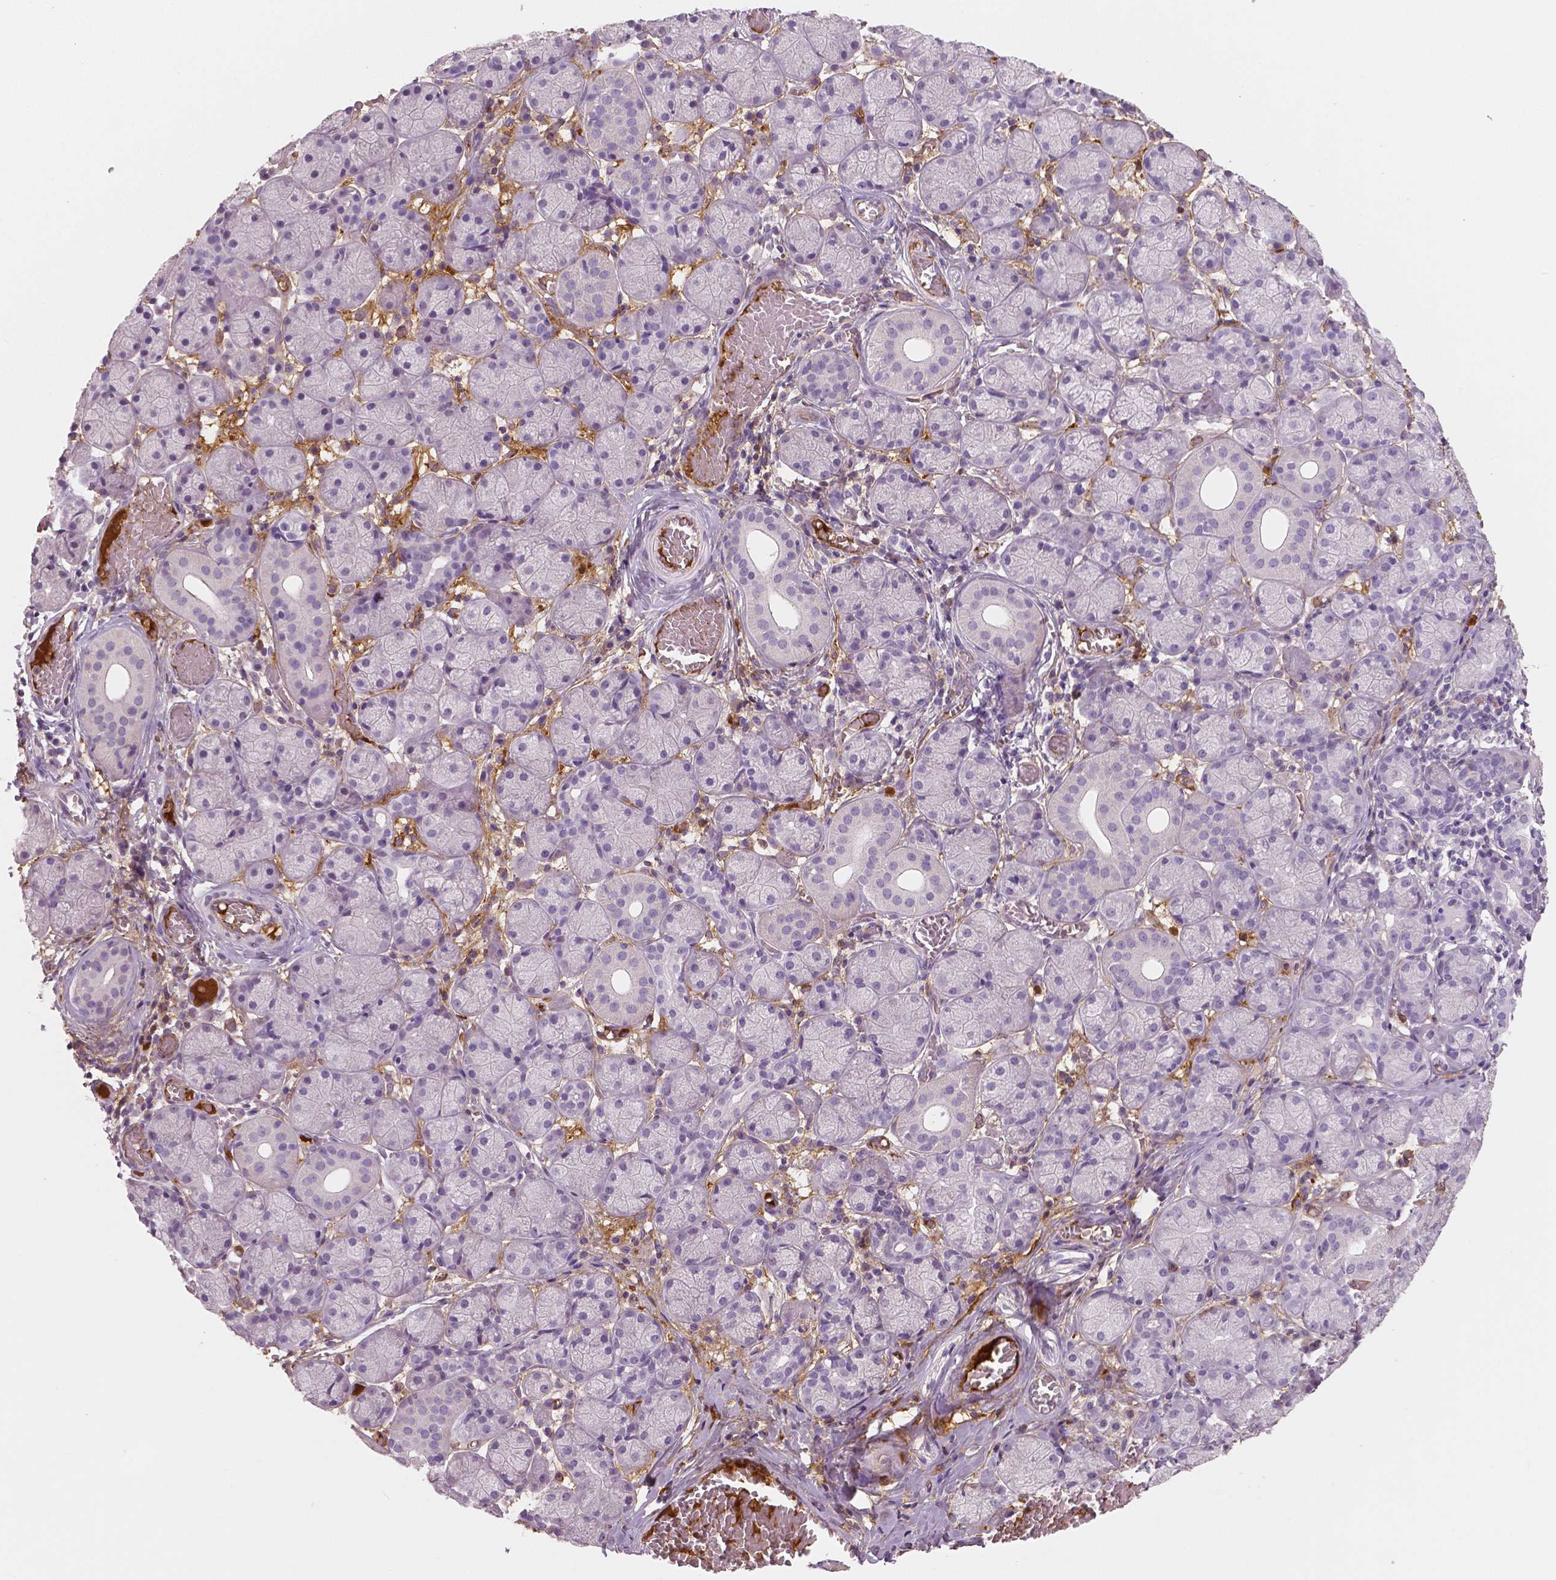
{"staining": {"intensity": "negative", "quantity": "none", "location": "none"}, "tissue": "salivary gland", "cell_type": "Glandular cells", "image_type": "normal", "snomed": [{"axis": "morphology", "description": "Normal tissue, NOS"}, {"axis": "topography", "description": "Salivary gland"}, {"axis": "topography", "description": "Peripheral nerve tissue"}], "caption": "Salivary gland stained for a protein using immunohistochemistry (IHC) reveals no staining glandular cells.", "gene": "APOA4", "patient": {"sex": "female", "age": 24}}